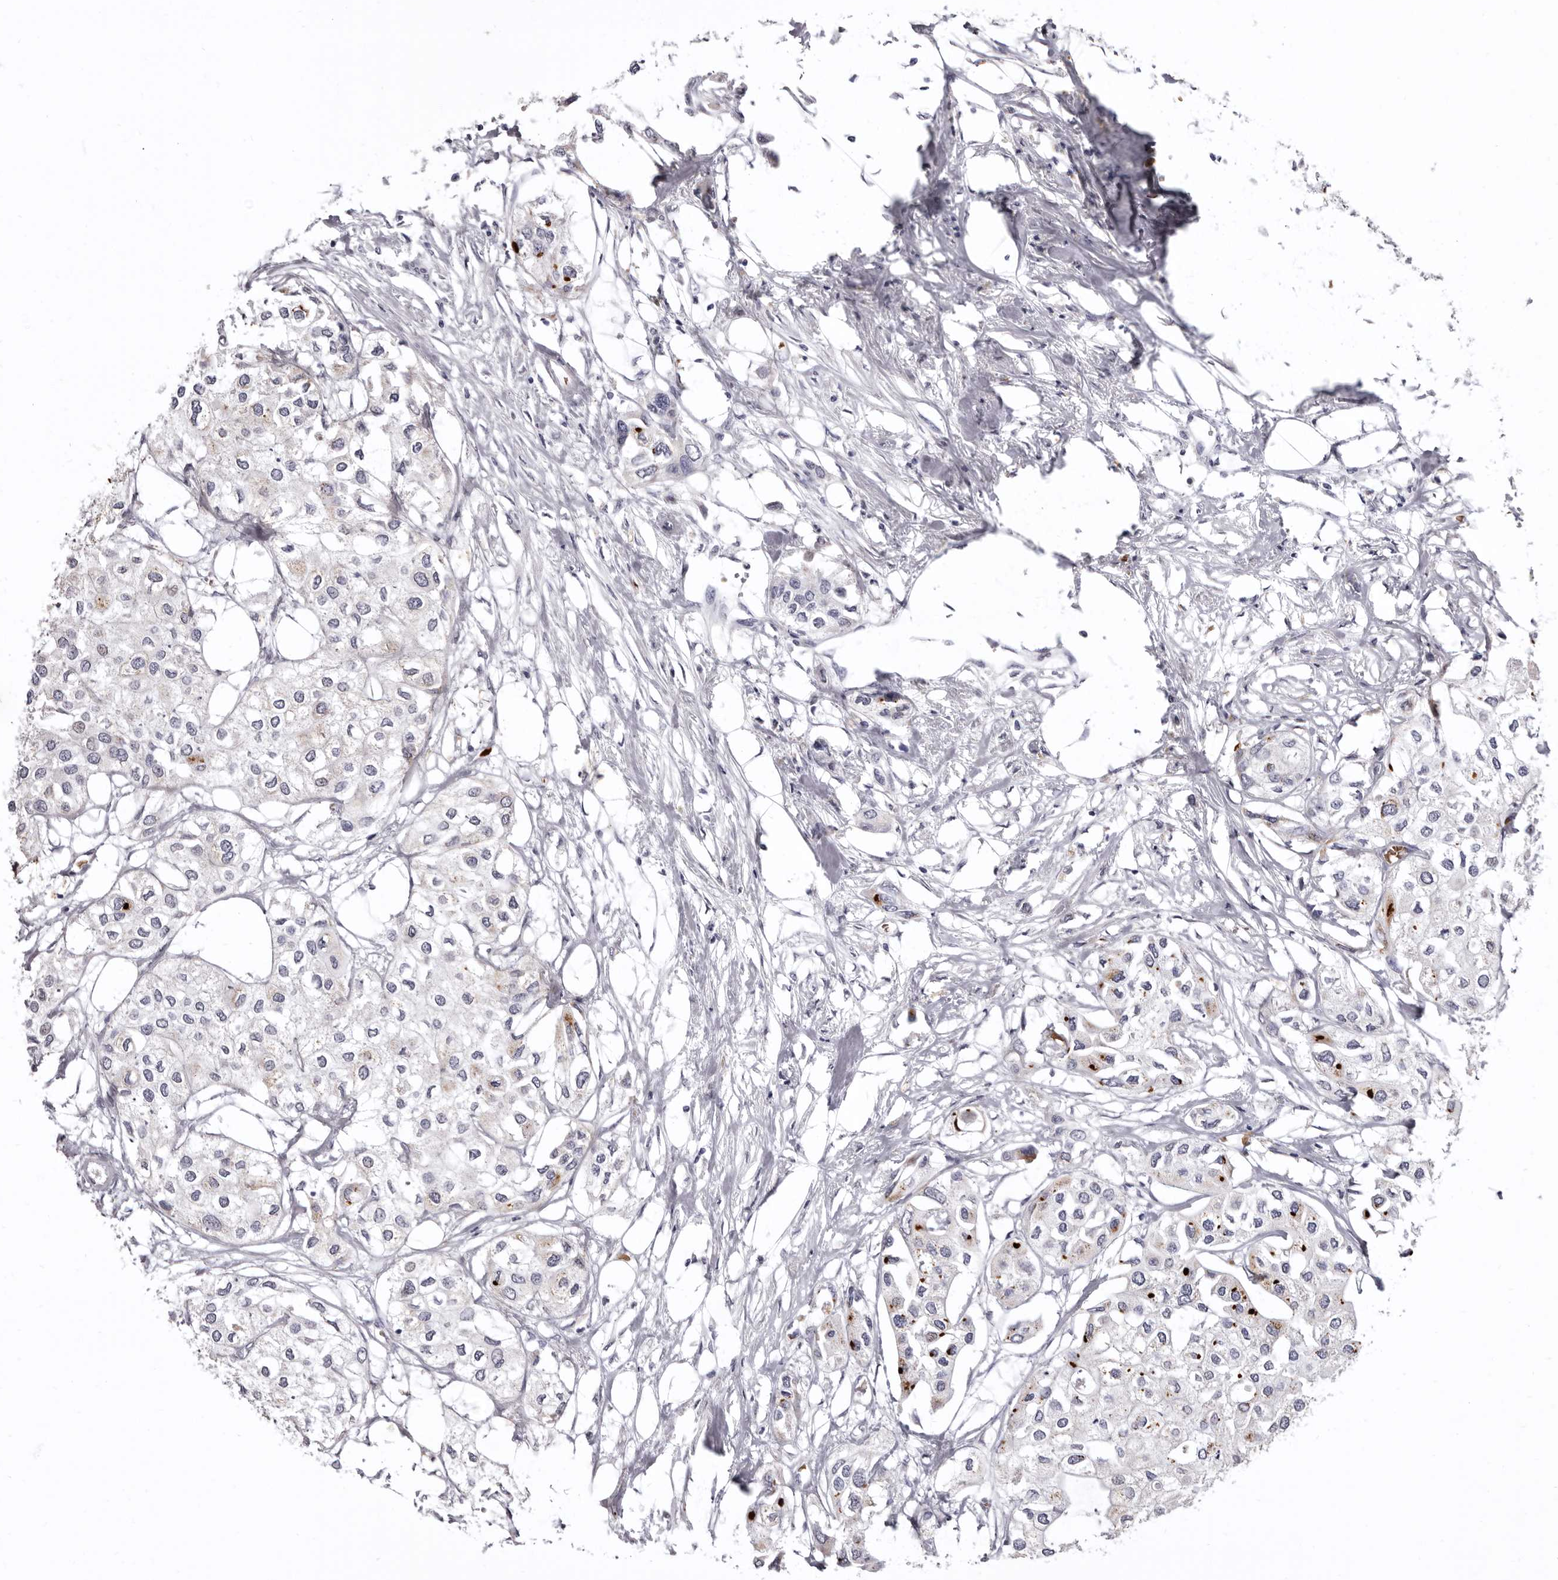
{"staining": {"intensity": "negative", "quantity": "none", "location": "none"}, "tissue": "urothelial cancer", "cell_type": "Tumor cells", "image_type": "cancer", "snomed": [{"axis": "morphology", "description": "Urothelial carcinoma, High grade"}, {"axis": "topography", "description": "Urinary bladder"}], "caption": "DAB immunohistochemical staining of high-grade urothelial carcinoma shows no significant staining in tumor cells. (DAB (3,3'-diaminobenzidine) immunohistochemistry (IHC), high magnification).", "gene": "AIDA", "patient": {"sex": "male", "age": 64}}